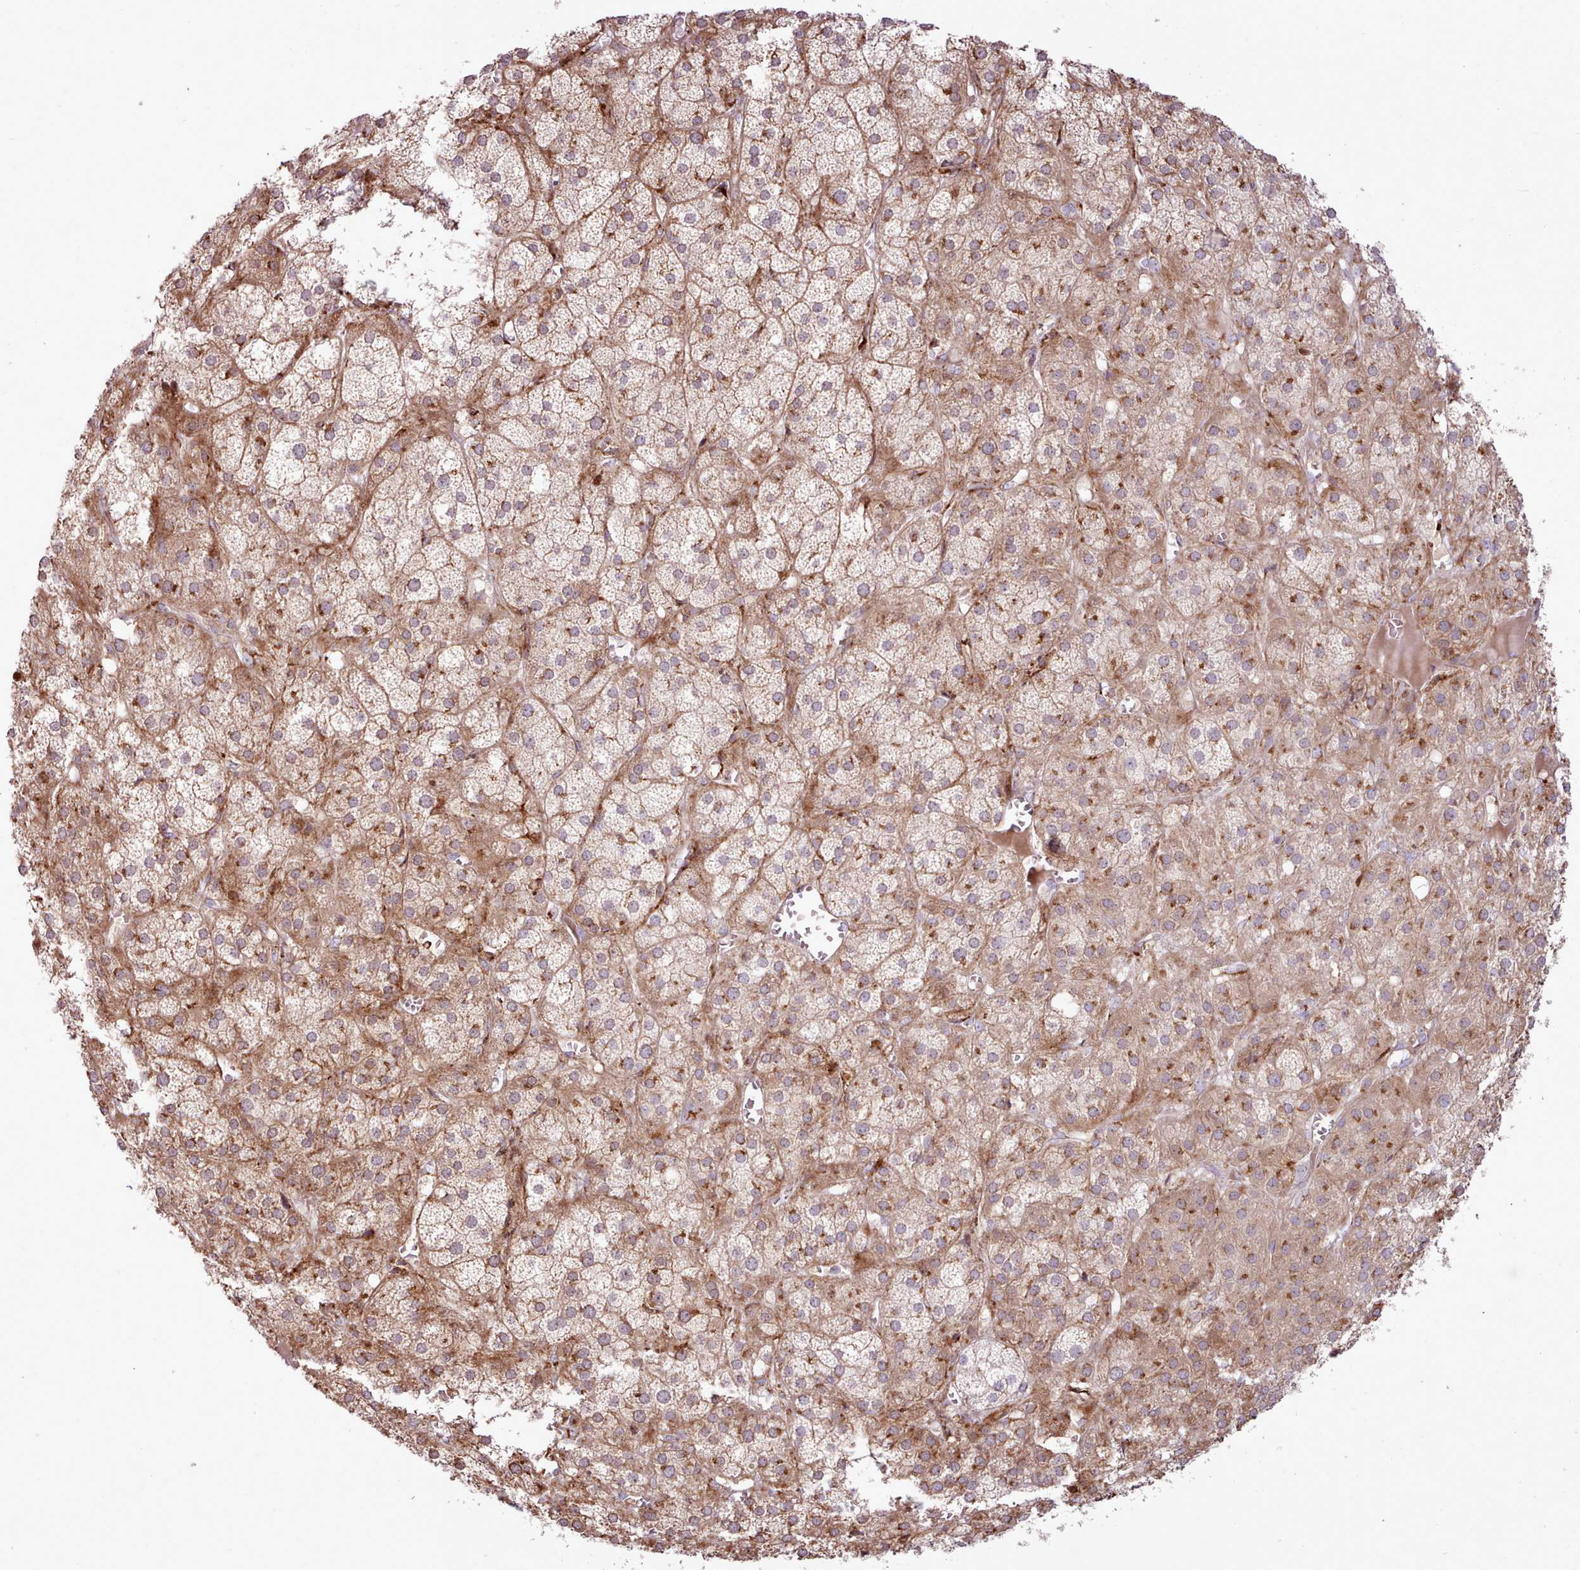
{"staining": {"intensity": "moderate", "quantity": "25%-75%", "location": "cytoplasmic/membranous"}, "tissue": "adrenal gland", "cell_type": "Glandular cells", "image_type": "normal", "snomed": [{"axis": "morphology", "description": "Normal tissue, NOS"}, {"axis": "topography", "description": "Adrenal gland"}], "caption": "DAB (3,3'-diaminobenzidine) immunohistochemical staining of unremarkable adrenal gland demonstrates moderate cytoplasmic/membranous protein staining in about 25%-75% of glandular cells. (DAB (3,3'-diaminobenzidine) IHC with brightfield microscopy, high magnification).", "gene": "PPP3R1", "patient": {"sex": "female", "age": 61}}